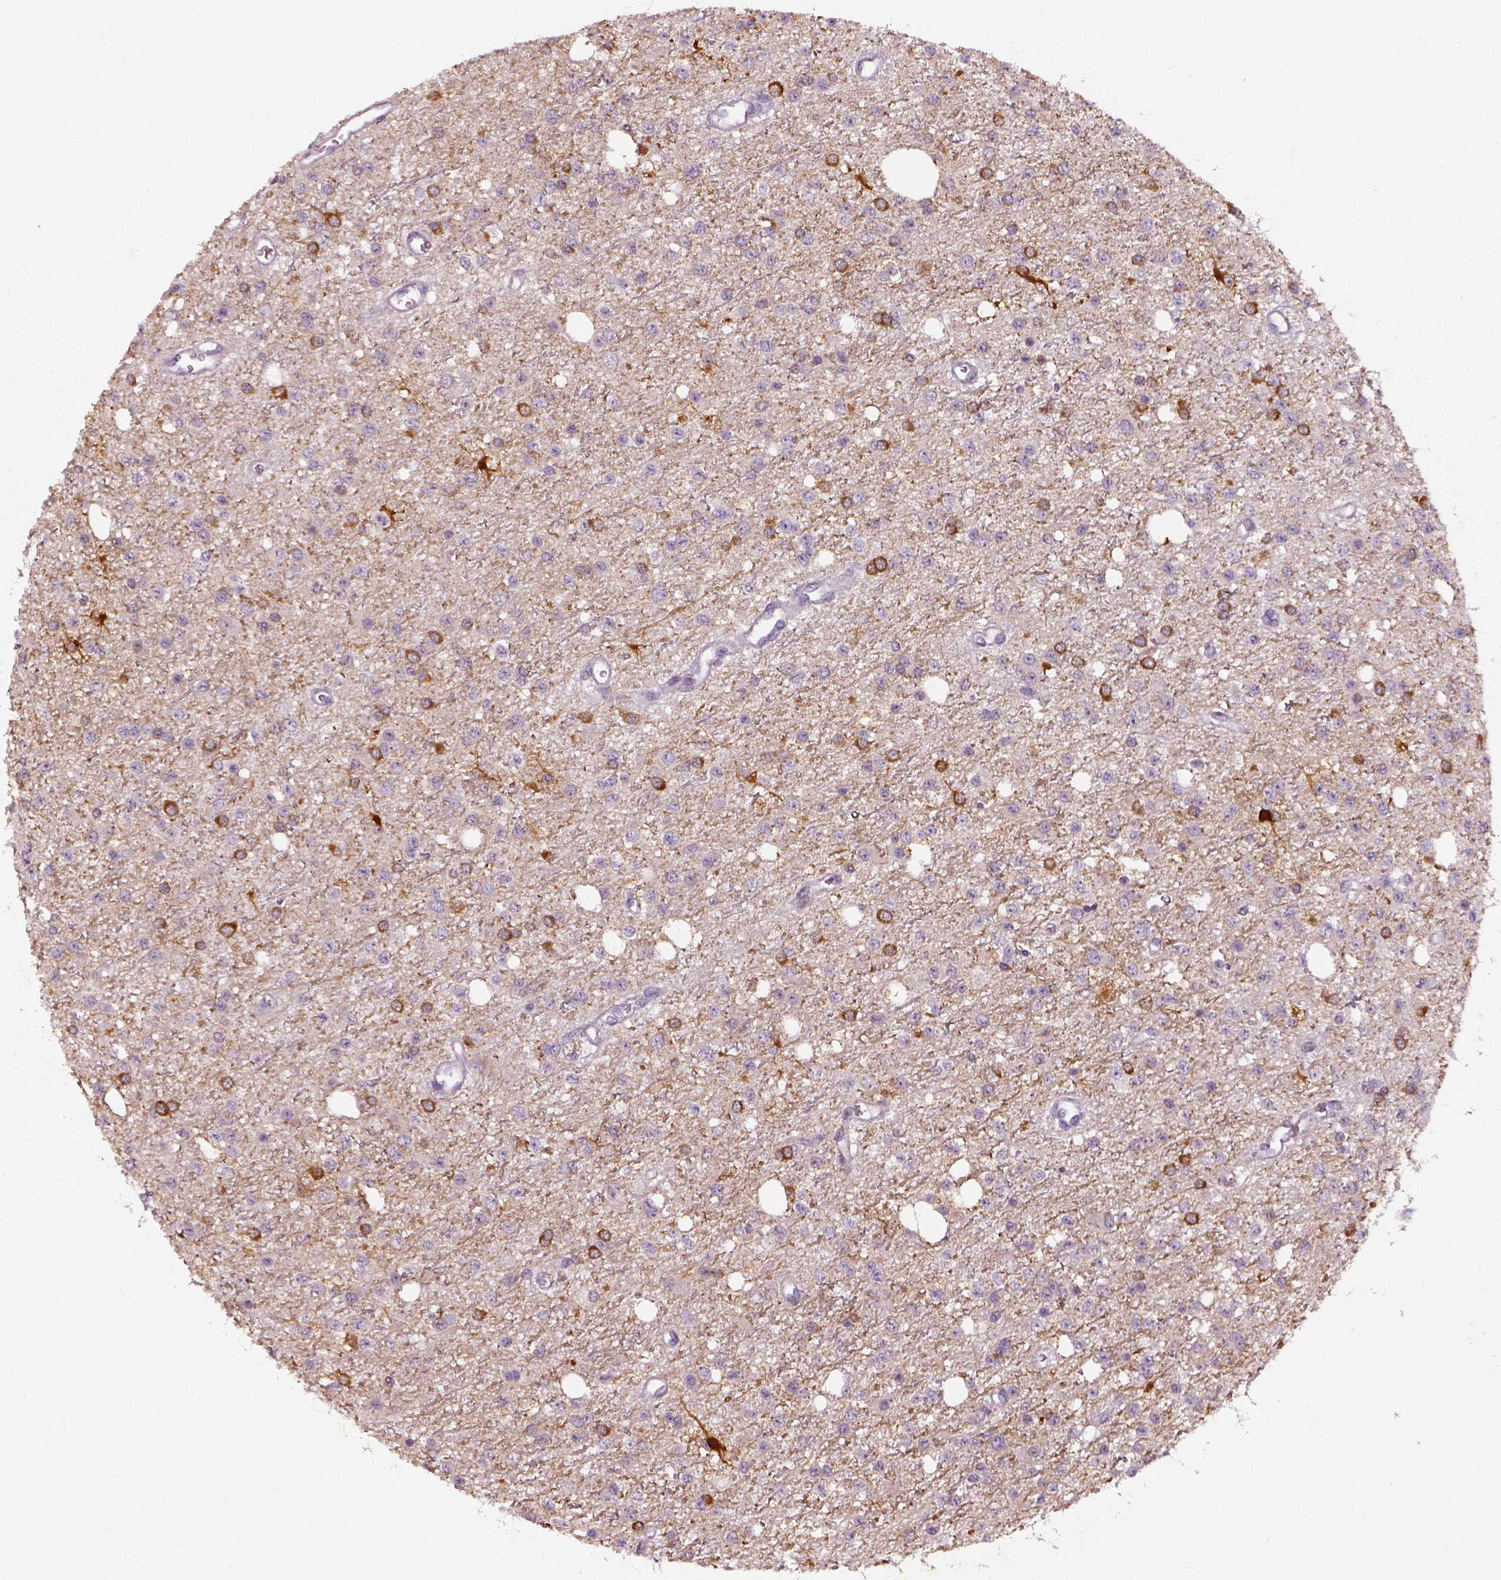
{"staining": {"intensity": "negative", "quantity": "none", "location": "none"}, "tissue": "glioma", "cell_type": "Tumor cells", "image_type": "cancer", "snomed": [{"axis": "morphology", "description": "Glioma, malignant, Low grade"}, {"axis": "topography", "description": "Brain"}], "caption": "Histopathology image shows no significant protein positivity in tumor cells of malignant glioma (low-grade).", "gene": "NECAB1", "patient": {"sex": "female", "age": 45}}